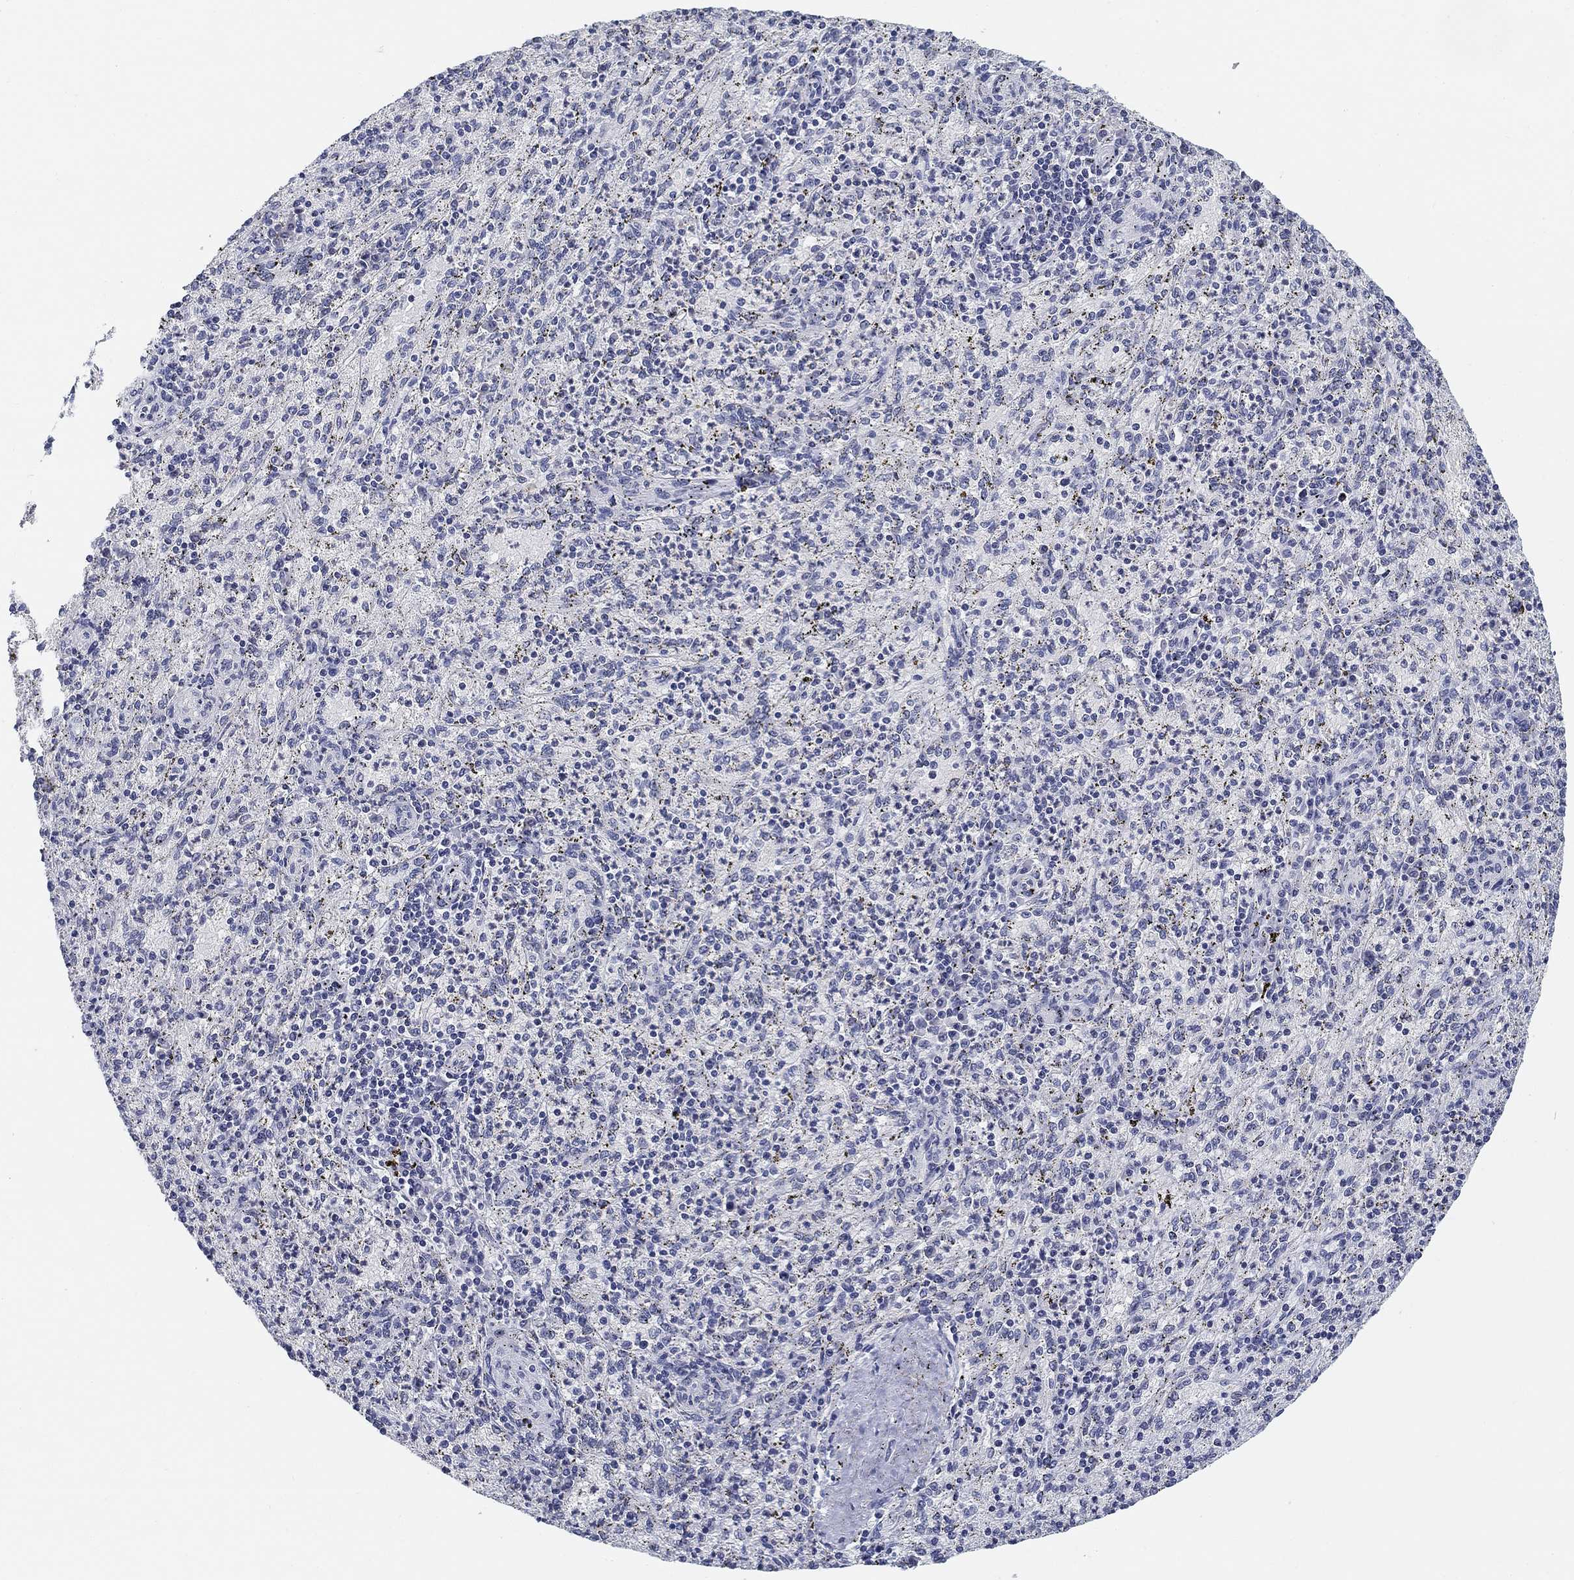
{"staining": {"intensity": "negative", "quantity": "none", "location": "none"}, "tissue": "spleen", "cell_type": "Cells in red pulp", "image_type": "normal", "snomed": [{"axis": "morphology", "description": "Normal tissue, NOS"}, {"axis": "topography", "description": "Spleen"}], "caption": "IHC photomicrograph of unremarkable spleen: spleen stained with DAB (3,3'-diaminobenzidine) displays no significant protein expression in cells in red pulp. (DAB (3,3'-diaminobenzidine) immunohistochemistry (IHC) with hematoxylin counter stain).", "gene": "SLC2A5", "patient": {"sex": "male", "age": 60}}